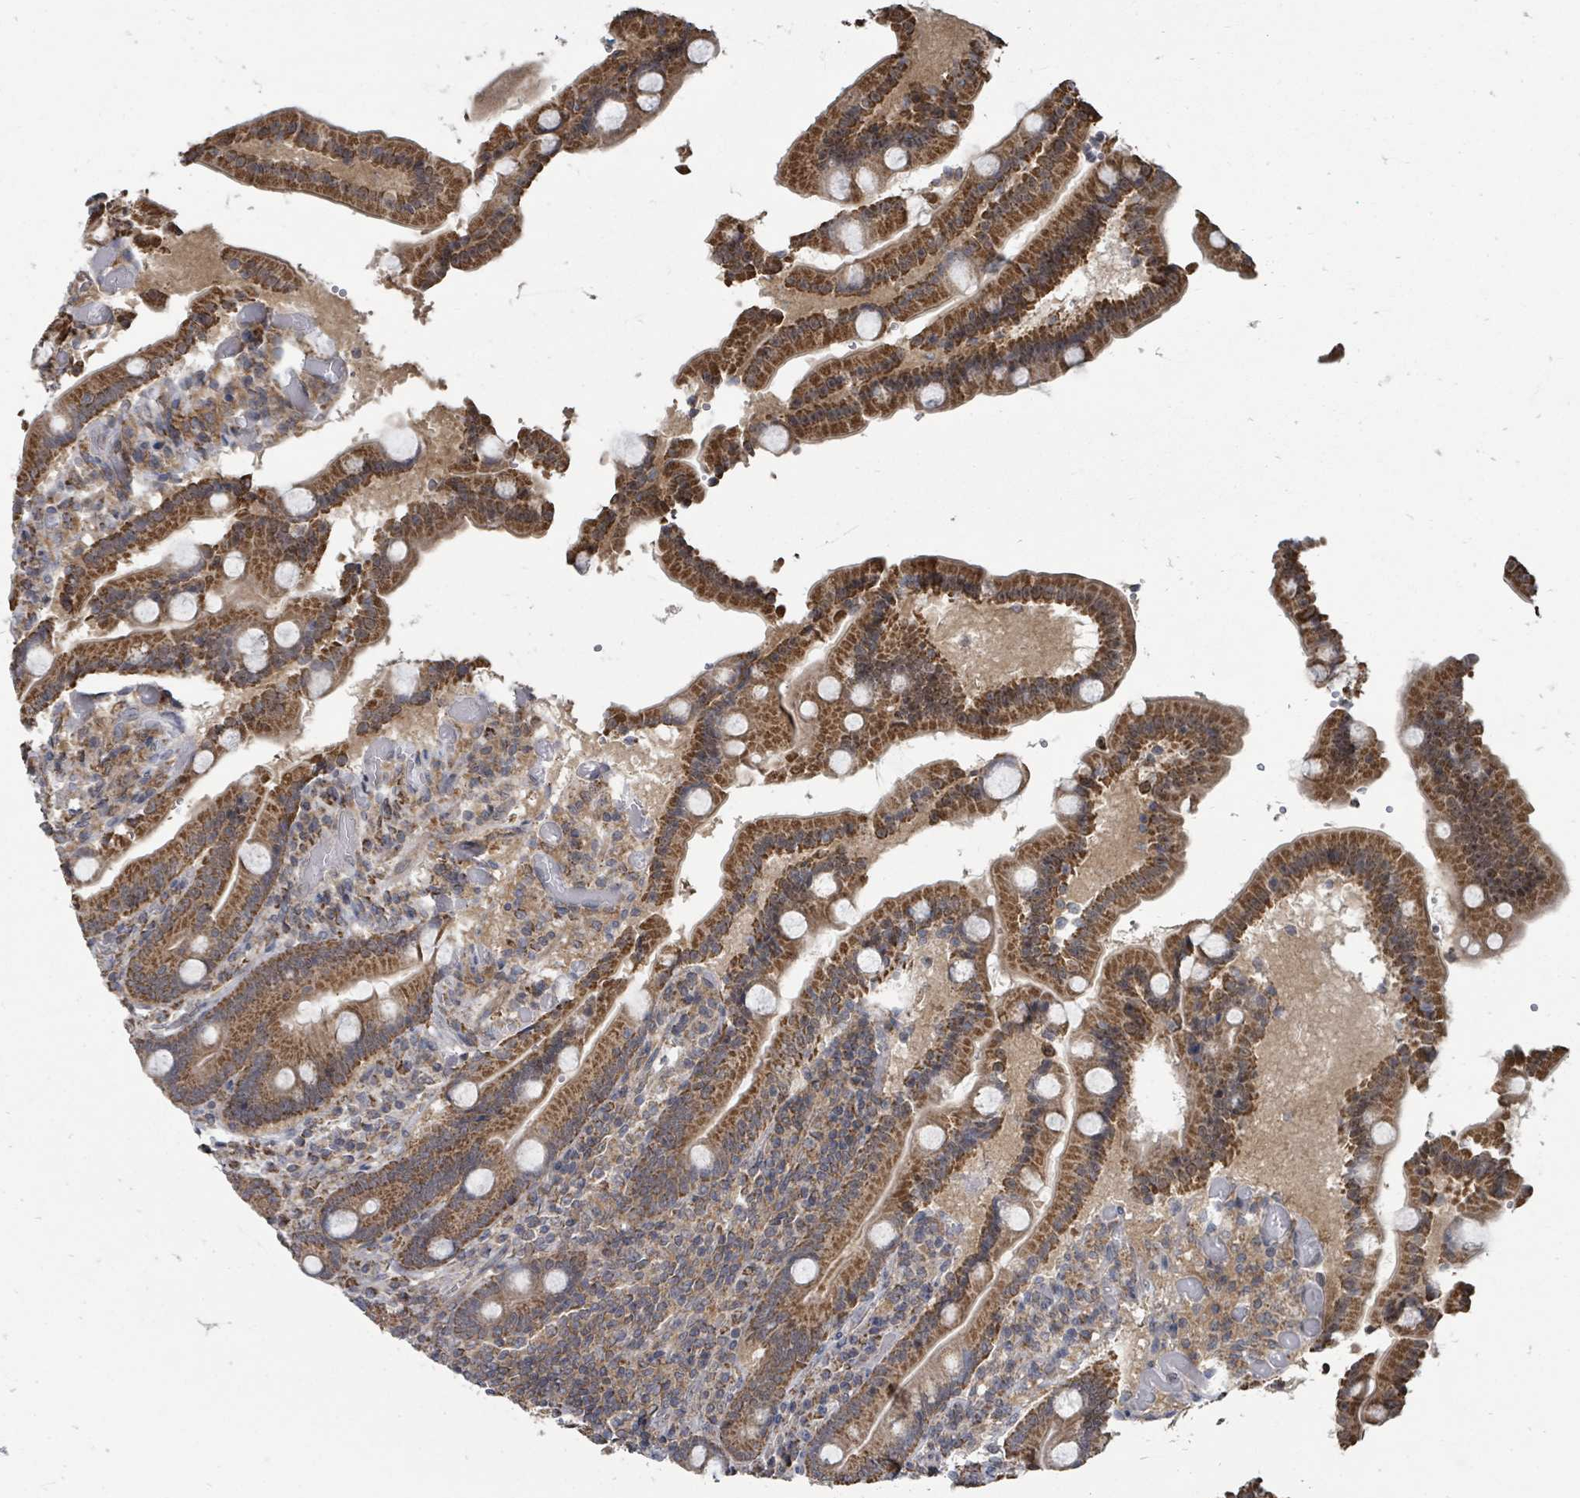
{"staining": {"intensity": "strong", "quantity": ">75%", "location": "cytoplasmic/membranous"}, "tissue": "duodenum", "cell_type": "Glandular cells", "image_type": "normal", "snomed": [{"axis": "morphology", "description": "Normal tissue, NOS"}, {"axis": "topography", "description": "Duodenum"}], "caption": "Immunohistochemical staining of normal duodenum reveals strong cytoplasmic/membranous protein positivity in about >75% of glandular cells. The protein of interest is stained brown, and the nuclei are stained in blue (DAB (3,3'-diaminobenzidine) IHC with brightfield microscopy, high magnification).", "gene": "MAGOHB", "patient": {"sex": "female", "age": 62}}